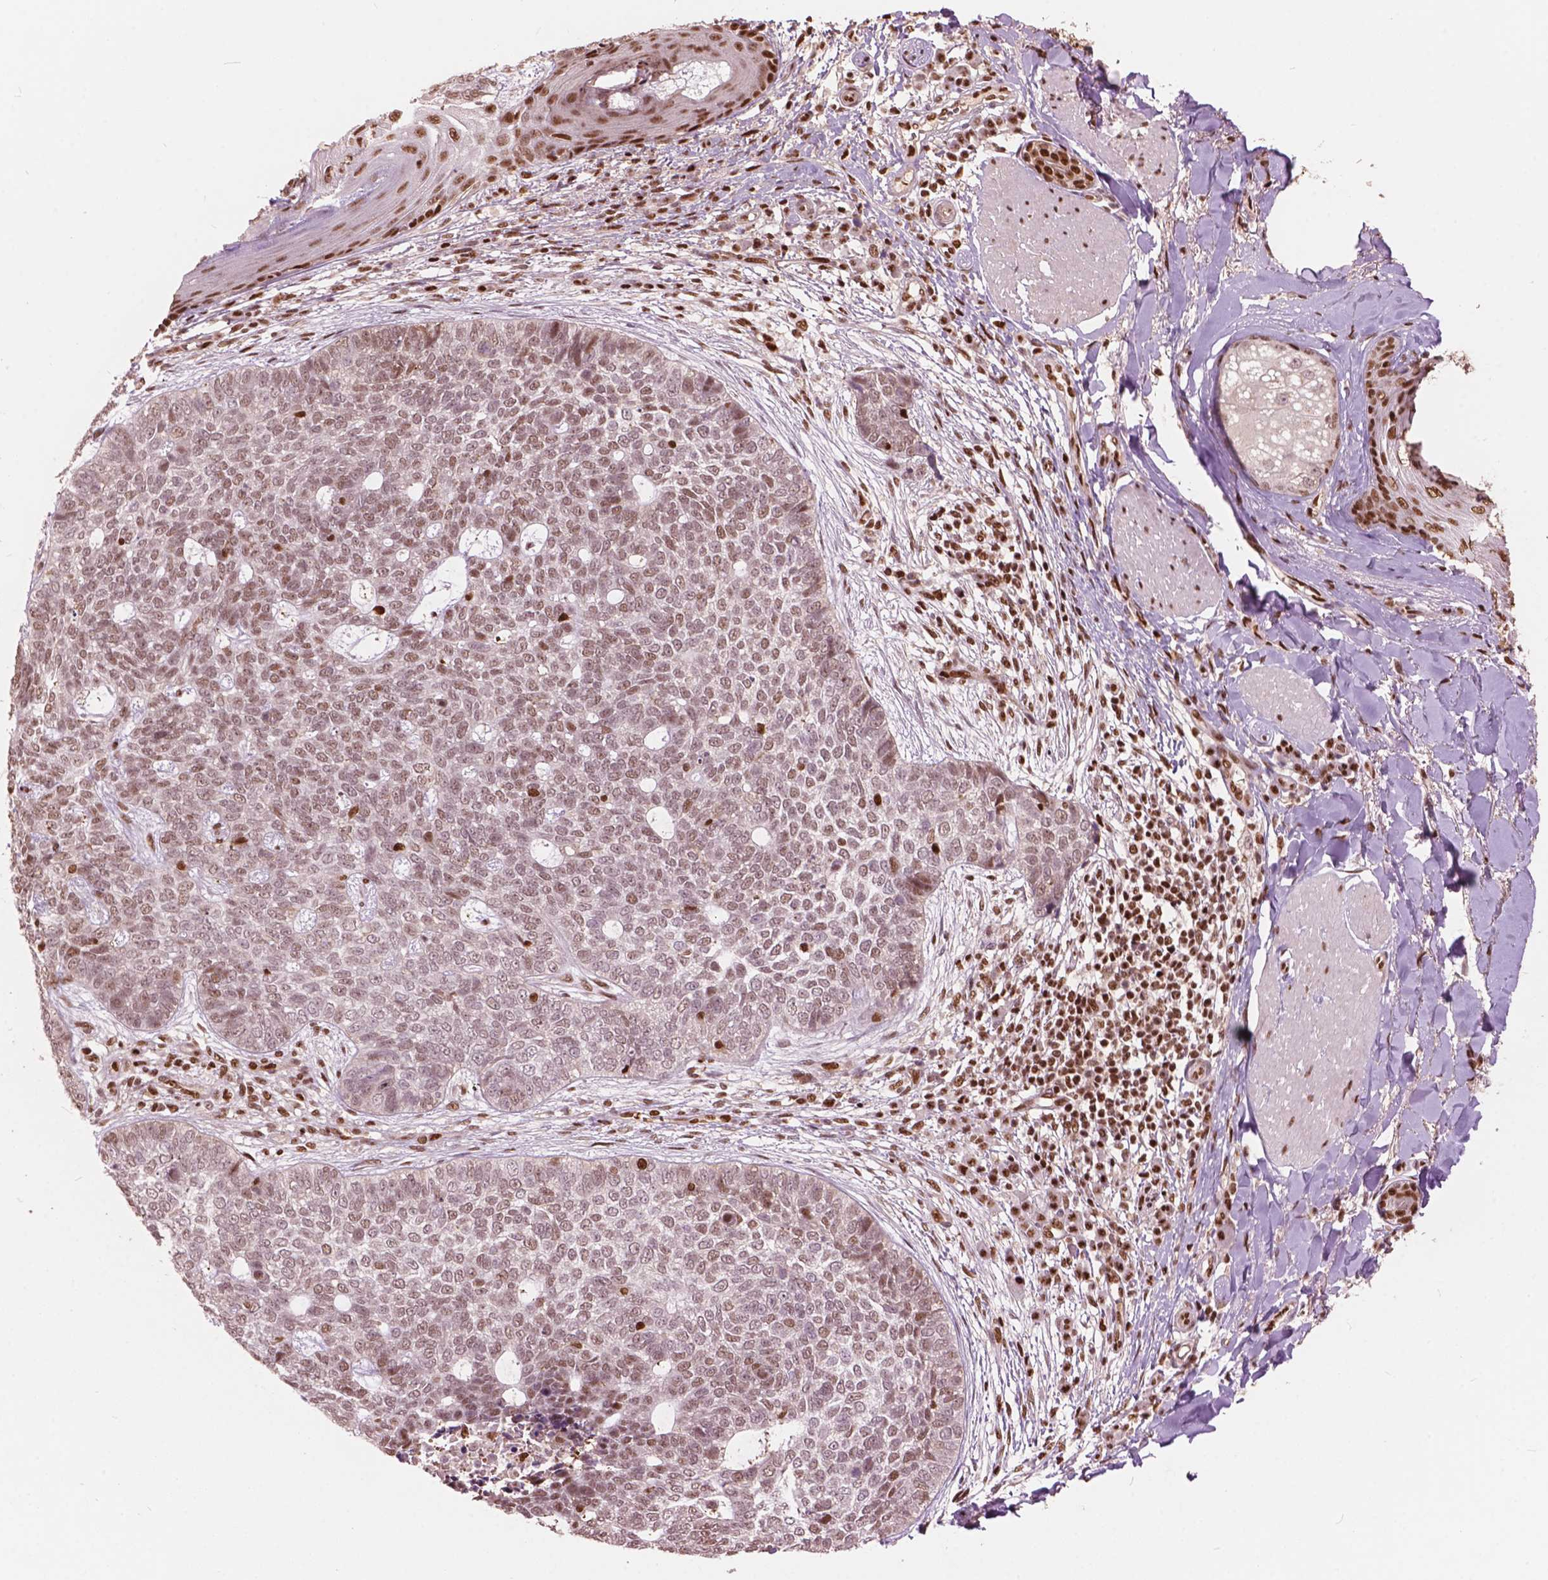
{"staining": {"intensity": "weak", "quantity": ">75%", "location": "nuclear"}, "tissue": "skin cancer", "cell_type": "Tumor cells", "image_type": "cancer", "snomed": [{"axis": "morphology", "description": "Basal cell carcinoma"}, {"axis": "topography", "description": "Skin"}], "caption": "Basal cell carcinoma (skin) stained for a protein (brown) displays weak nuclear positive expression in about >75% of tumor cells.", "gene": "ANP32B", "patient": {"sex": "female", "age": 69}}